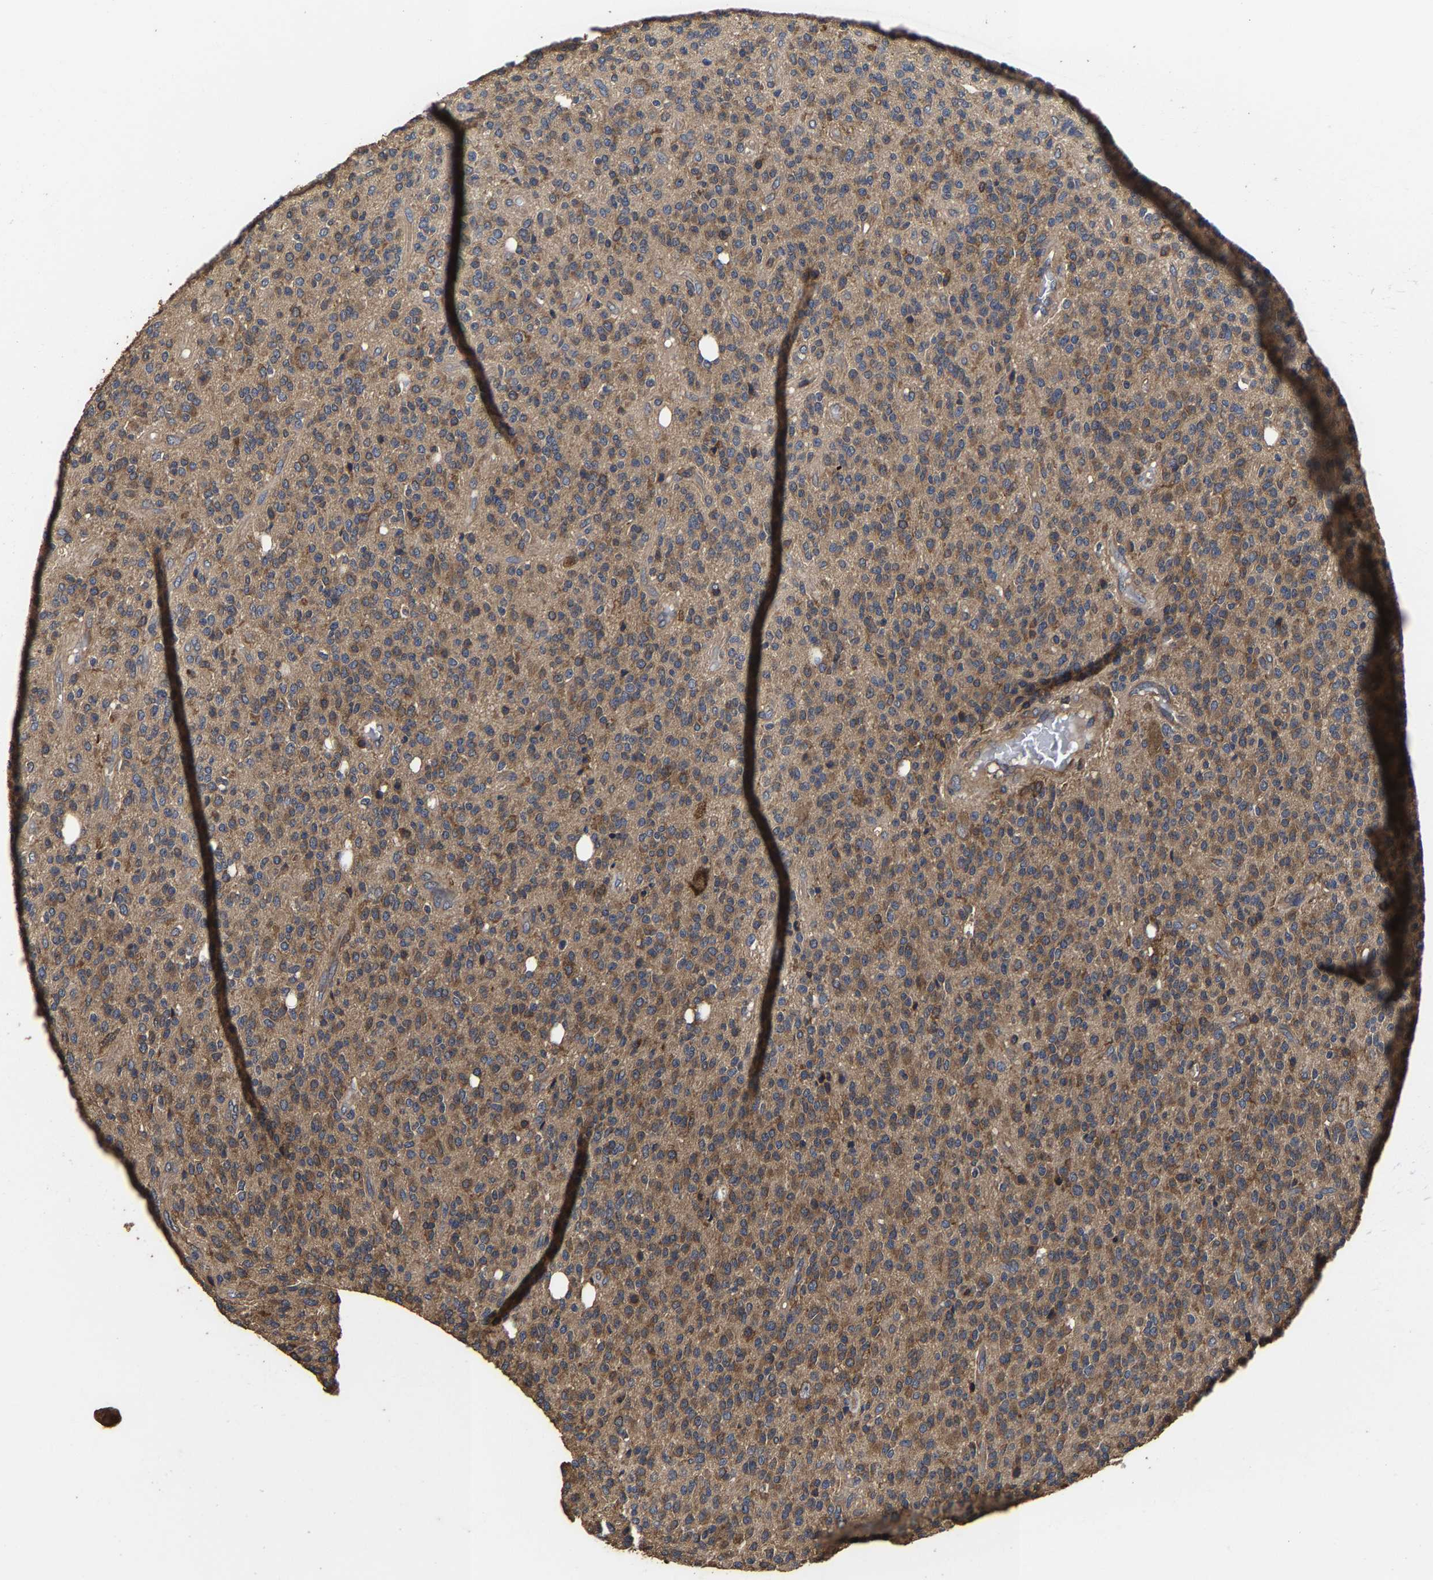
{"staining": {"intensity": "moderate", "quantity": ">75%", "location": "cytoplasmic/membranous"}, "tissue": "glioma", "cell_type": "Tumor cells", "image_type": "cancer", "snomed": [{"axis": "morphology", "description": "Glioma, malignant, High grade"}, {"axis": "topography", "description": "Brain"}], "caption": "Immunohistochemistry (IHC) image of glioma stained for a protein (brown), which reveals medium levels of moderate cytoplasmic/membranous staining in about >75% of tumor cells.", "gene": "ITCH", "patient": {"sex": "male", "age": 34}}